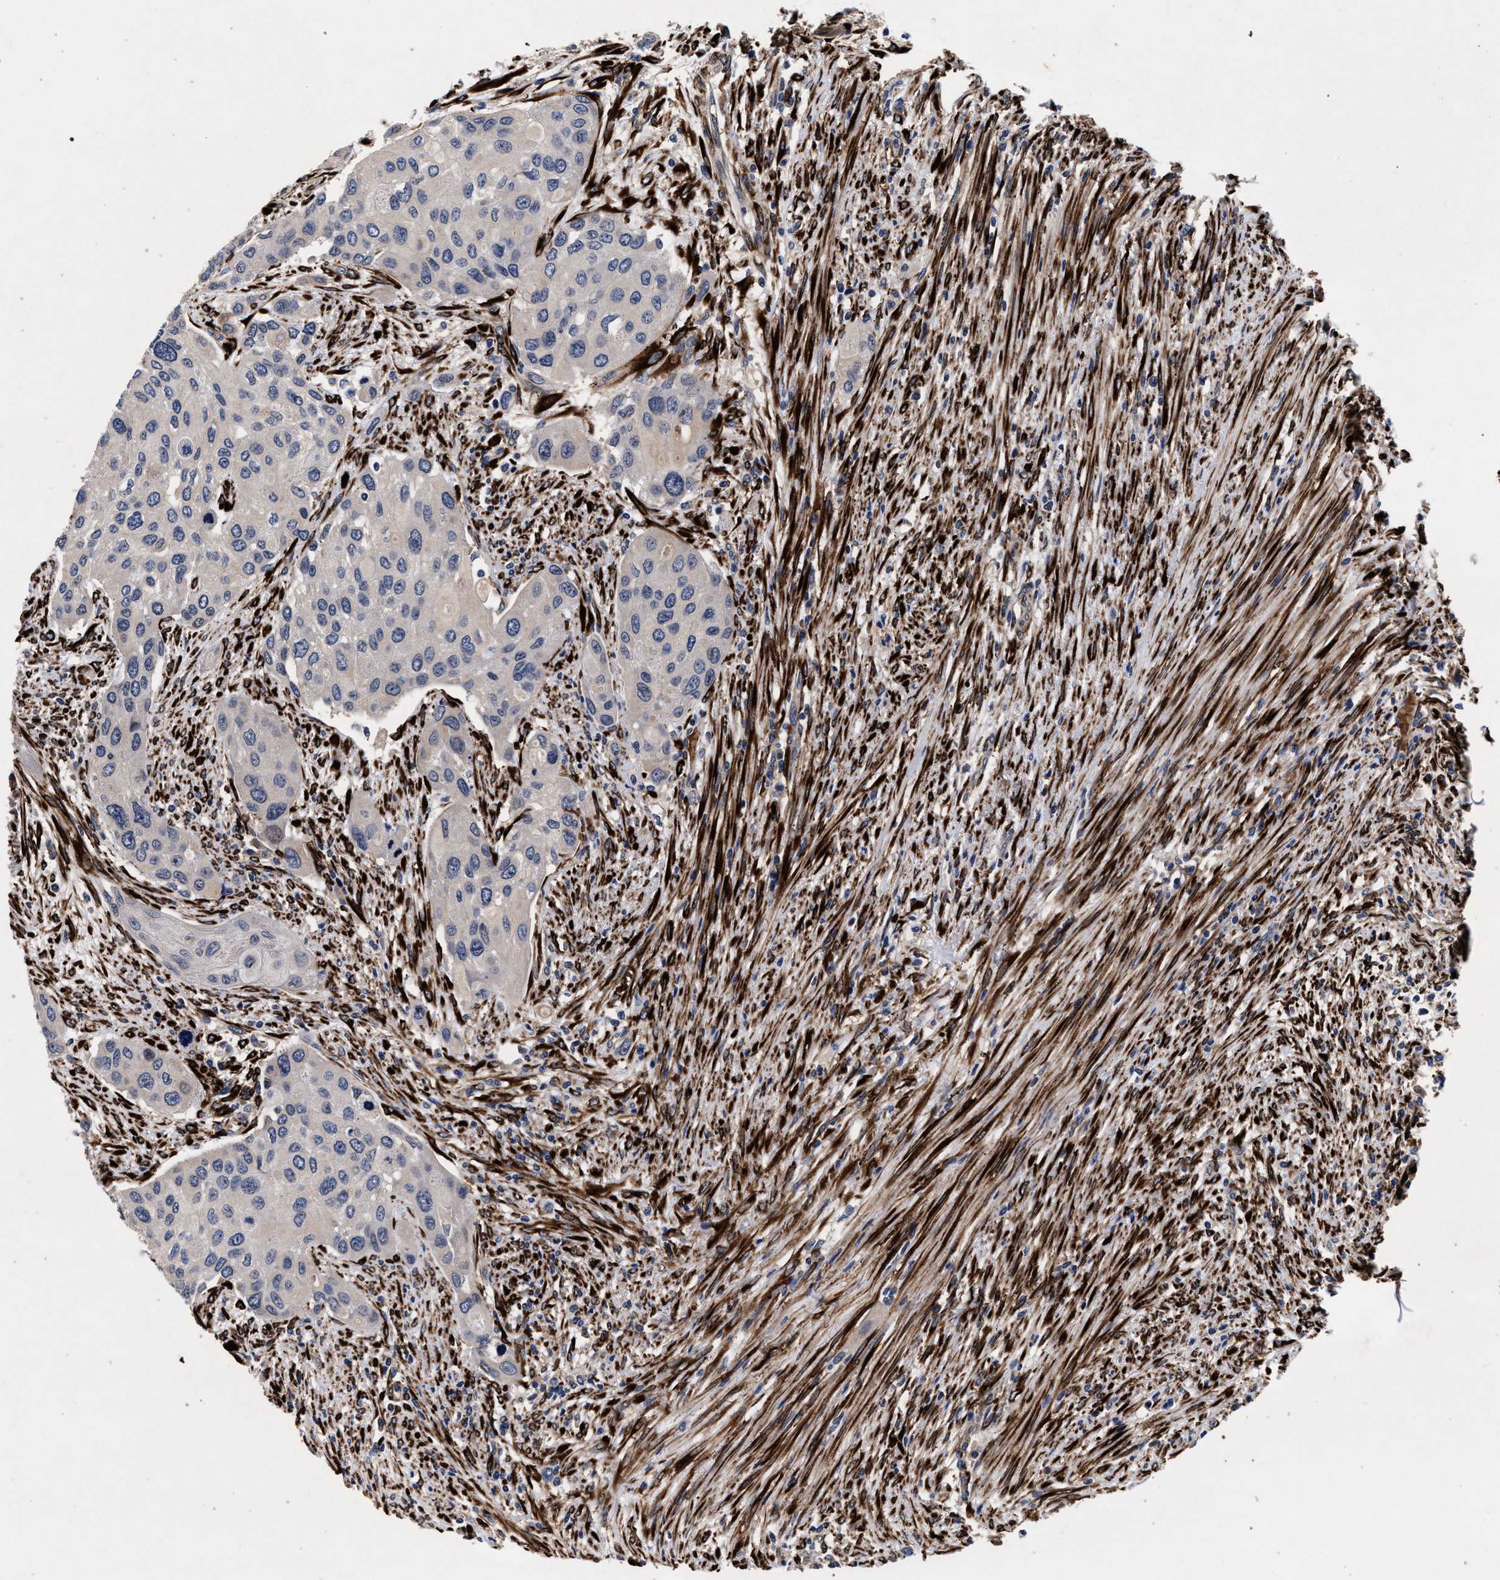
{"staining": {"intensity": "negative", "quantity": "none", "location": "none"}, "tissue": "urothelial cancer", "cell_type": "Tumor cells", "image_type": "cancer", "snomed": [{"axis": "morphology", "description": "Urothelial carcinoma, High grade"}, {"axis": "topography", "description": "Urinary bladder"}], "caption": "Immunohistochemistry (IHC) image of urothelial cancer stained for a protein (brown), which demonstrates no positivity in tumor cells.", "gene": "NEK7", "patient": {"sex": "female", "age": 56}}